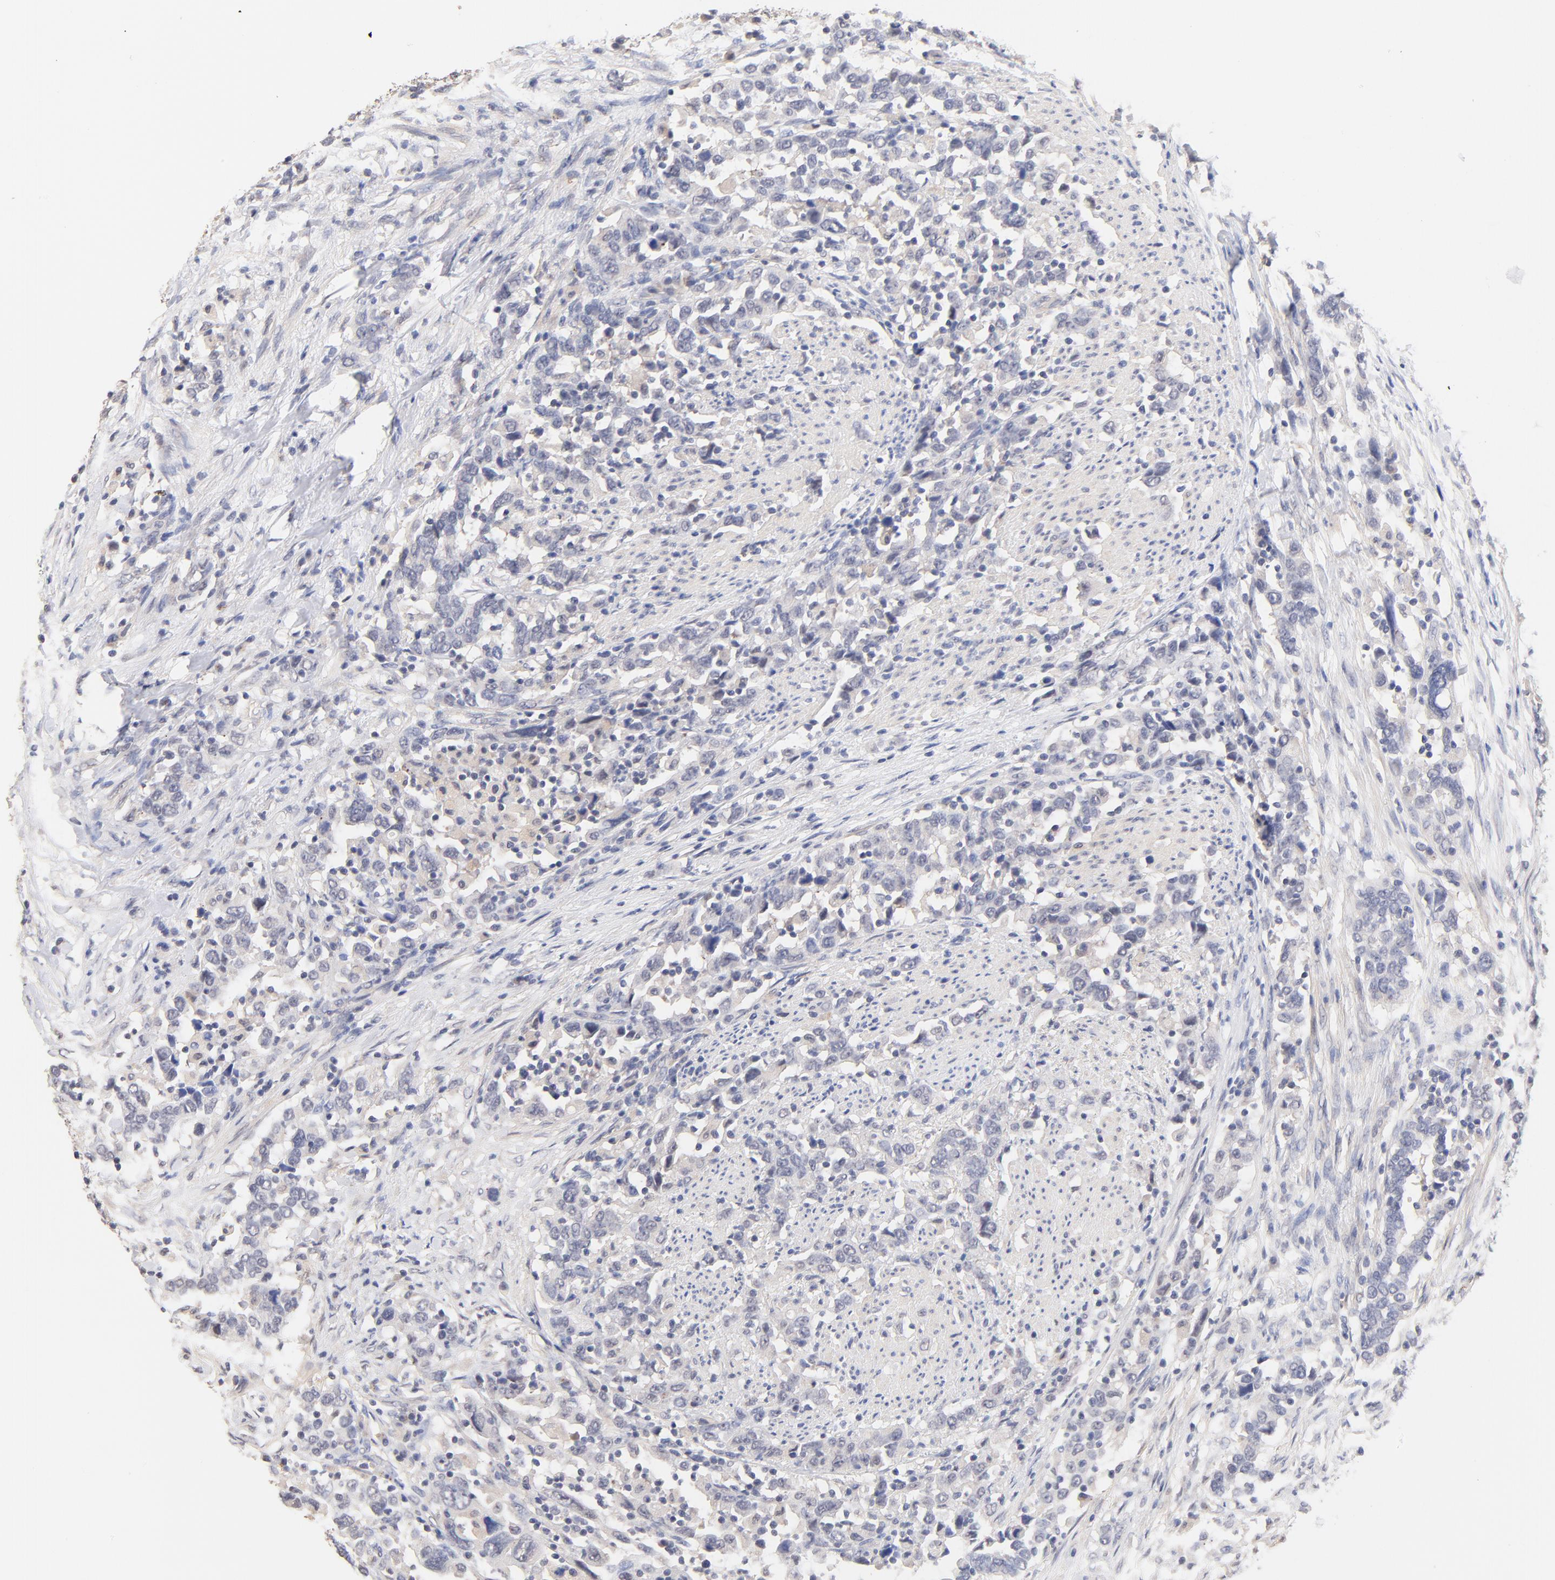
{"staining": {"intensity": "negative", "quantity": "none", "location": "none"}, "tissue": "urothelial cancer", "cell_type": "Tumor cells", "image_type": "cancer", "snomed": [{"axis": "morphology", "description": "Urothelial carcinoma, High grade"}, {"axis": "topography", "description": "Urinary bladder"}], "caption": "There is no significant positivity in tumor cells of urothelial cancer.", "gene": "RIBC2", "patient": {"sex": "male", "age": 61}}